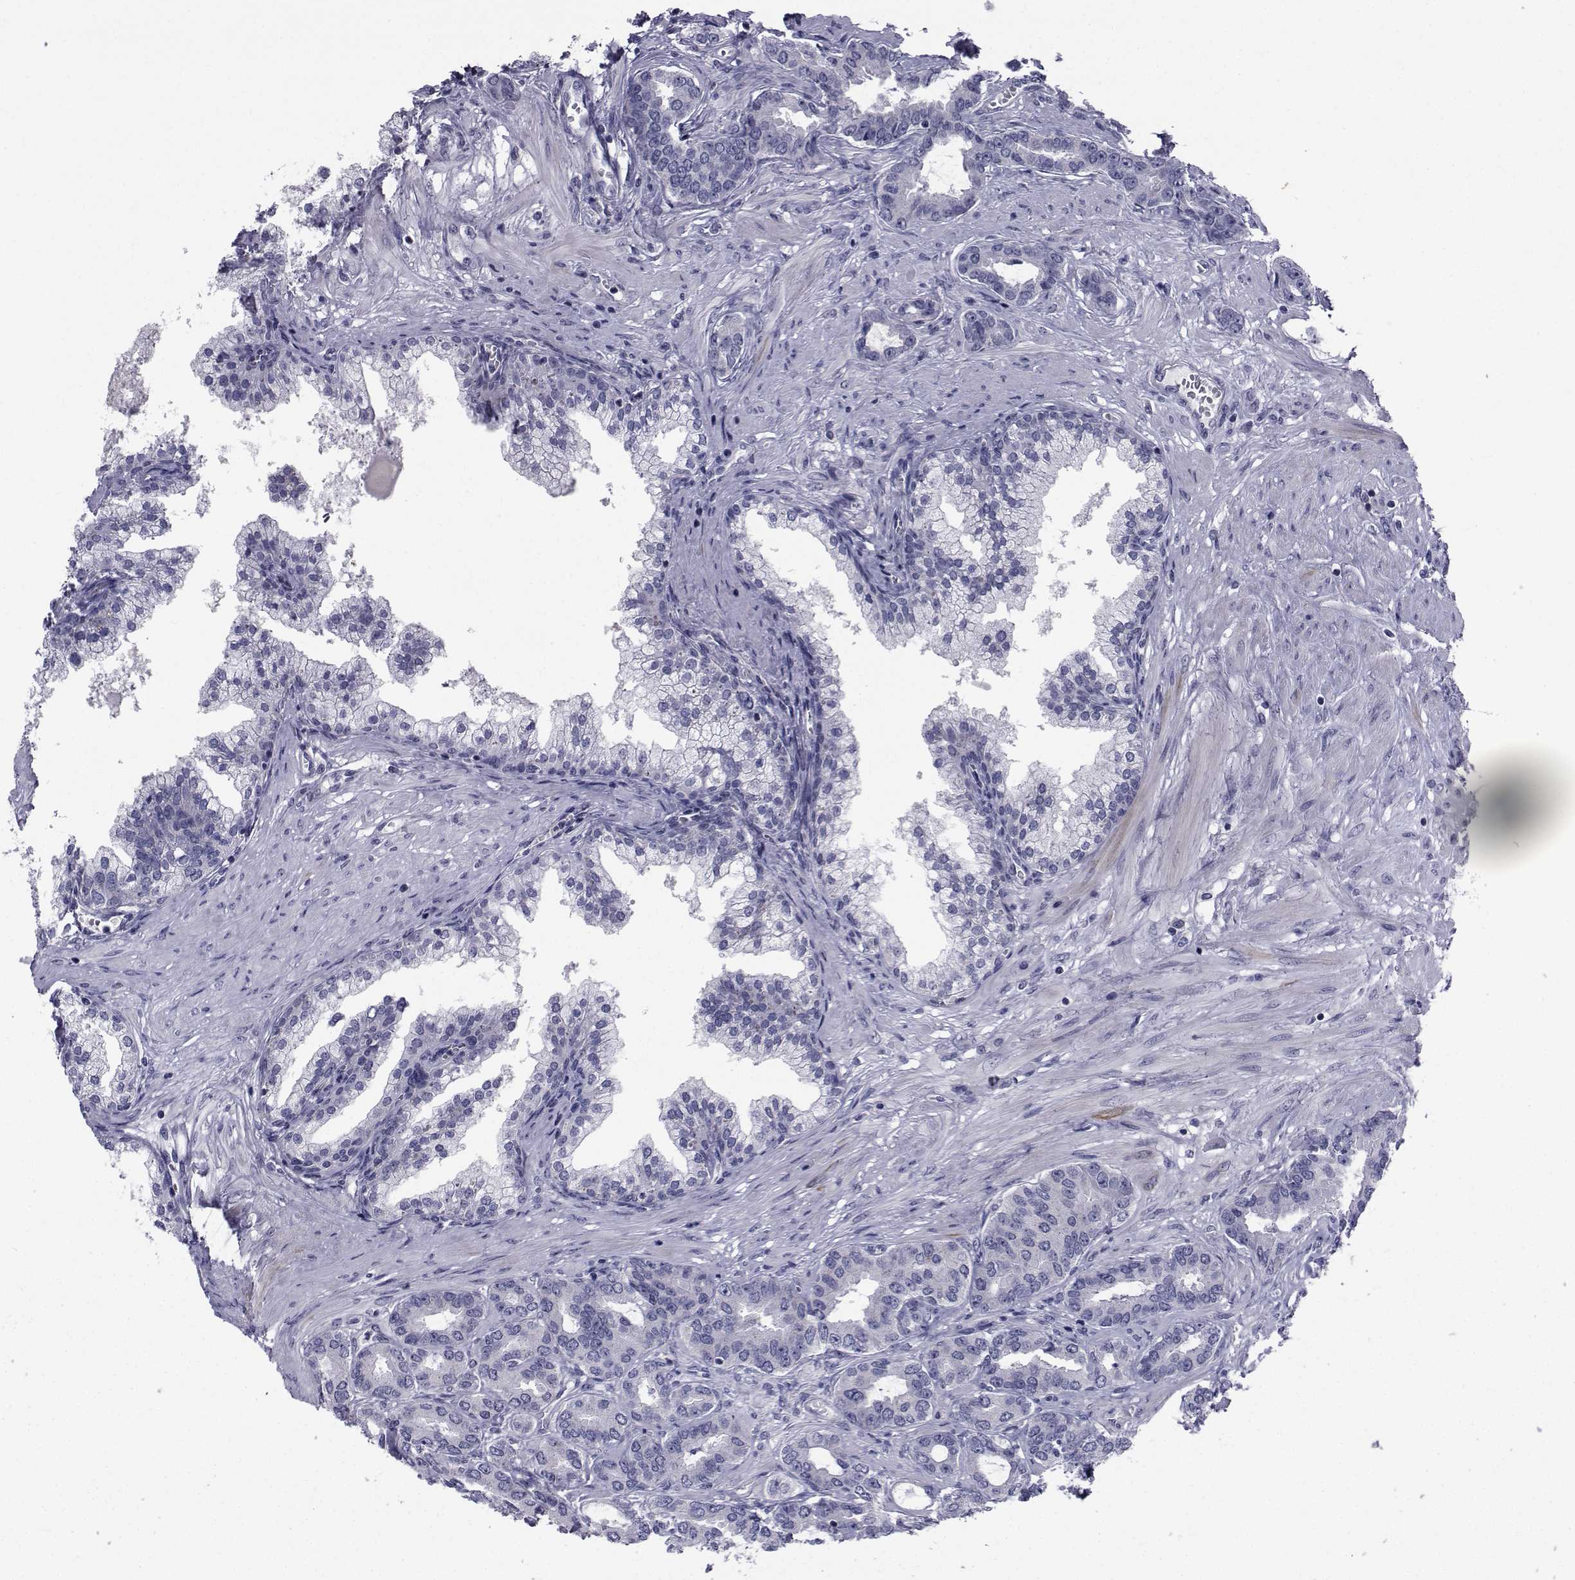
{"staining": {"intensity": "negative", "quantity": "none", "location": "none"}, "tissue": "prostate cancer", "cell_type": "Tumor cells", "image_type": "cancer", "snomed": [{"axis": "morphology", "description": "Adenocarcinoma, NOS"}, {"axis": "topography", "description": "Prostate"}], "caption": "Human adenocarcinoma (prostate) stained for a protein using immunohistochemistry reveals no staining in tumor cells.", "gene": "CHRNA1", "patient": {"sex": "male", "age": 67}}